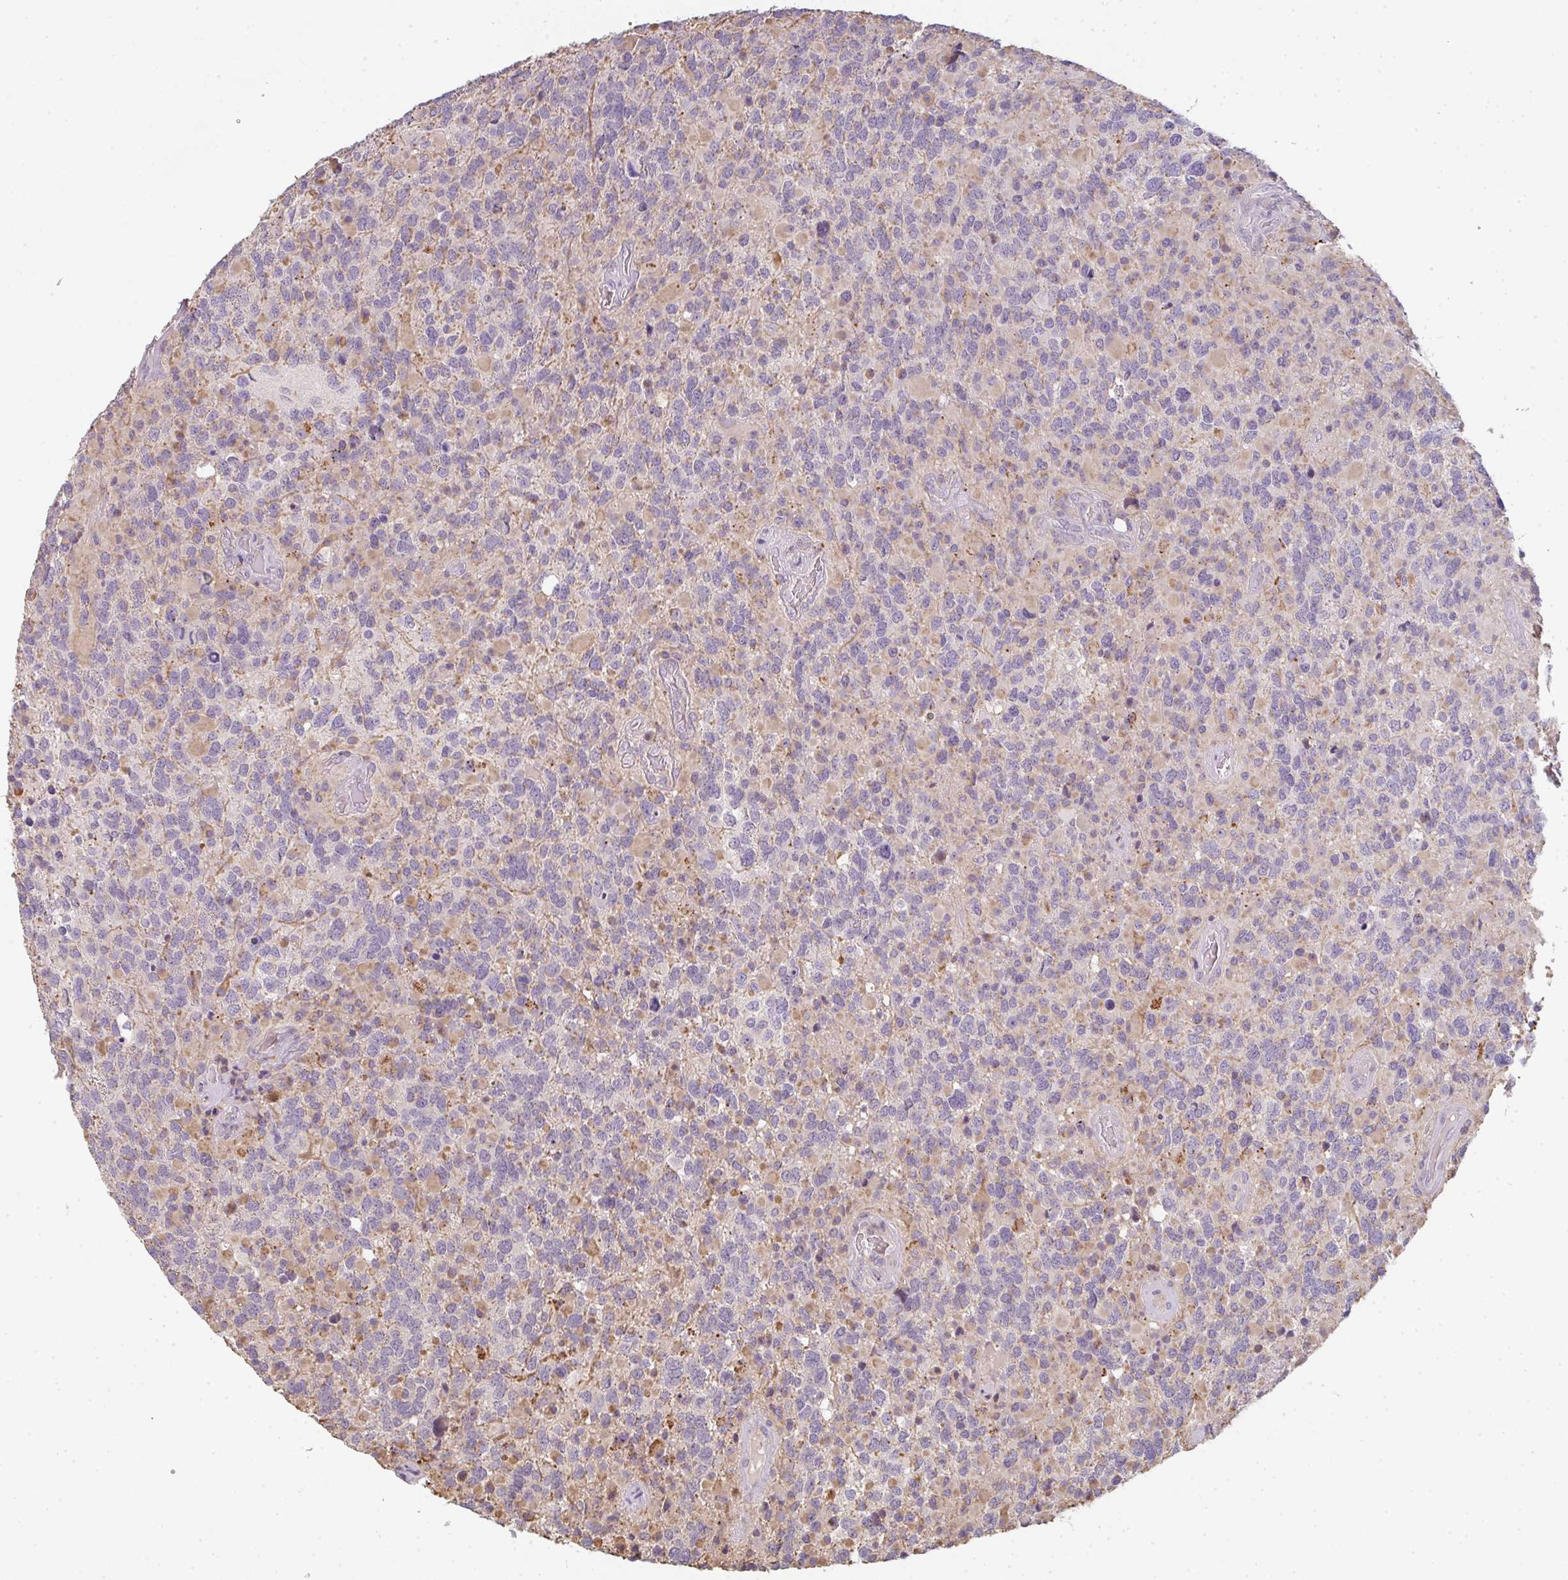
{"staining": {"intensity": "negative", "quantity": "none", "location": "none"}, "tissue": "glioma", "cell_type": "Tumor cells", "image_type": "cancer", "snomed": [{"axis": "morphology", "description": "Glioma, malignant, High grade"}, {"axis": "topography", "description": "Brain"}], "caption": "Tumor cells show no significant protein staining in malignant glioma (high-grade).", "gene": "TMEM237", "patient": {"sex": "female", "age": 40}}